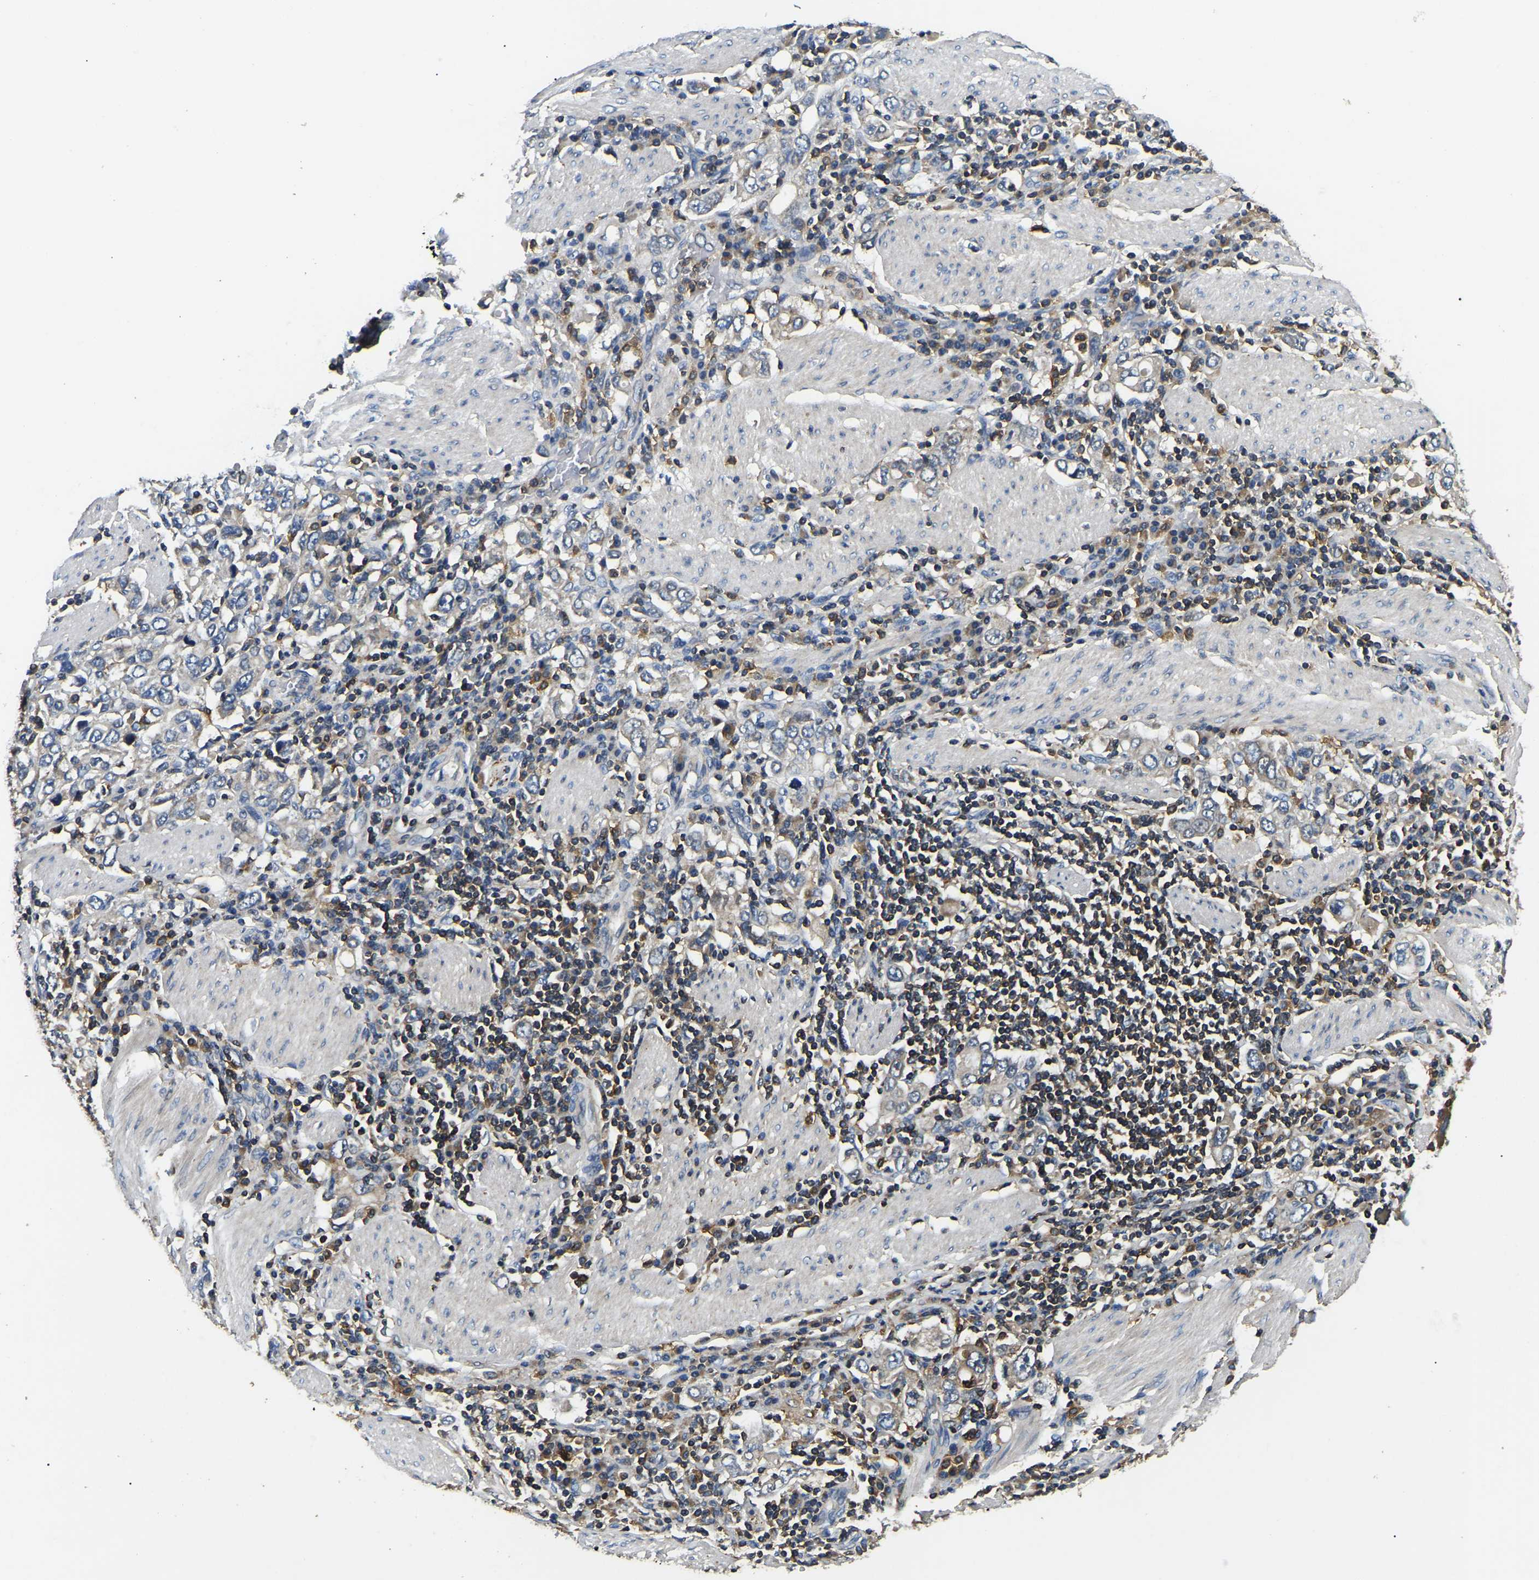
{"staining": {"intensity": "negative", "quantity": "none", "location": "none"}, "tissue": "stomach cancer", "cell_type": "Tumor cells", "image_type": "cancer", "snomed": [{"axis": "morphology", "description": "Adenocarcinoma, NOS"}, {"axis": "topography", "description": "Stomach, upper"}], "caption": "Tumor cells show no significant positivity in stomach cancer (adenocarcinoma). (DAB IHC with hematoxylin counter stain).", "gene": "SMPD2", "patient": {"sex": "male", "age": 62}}